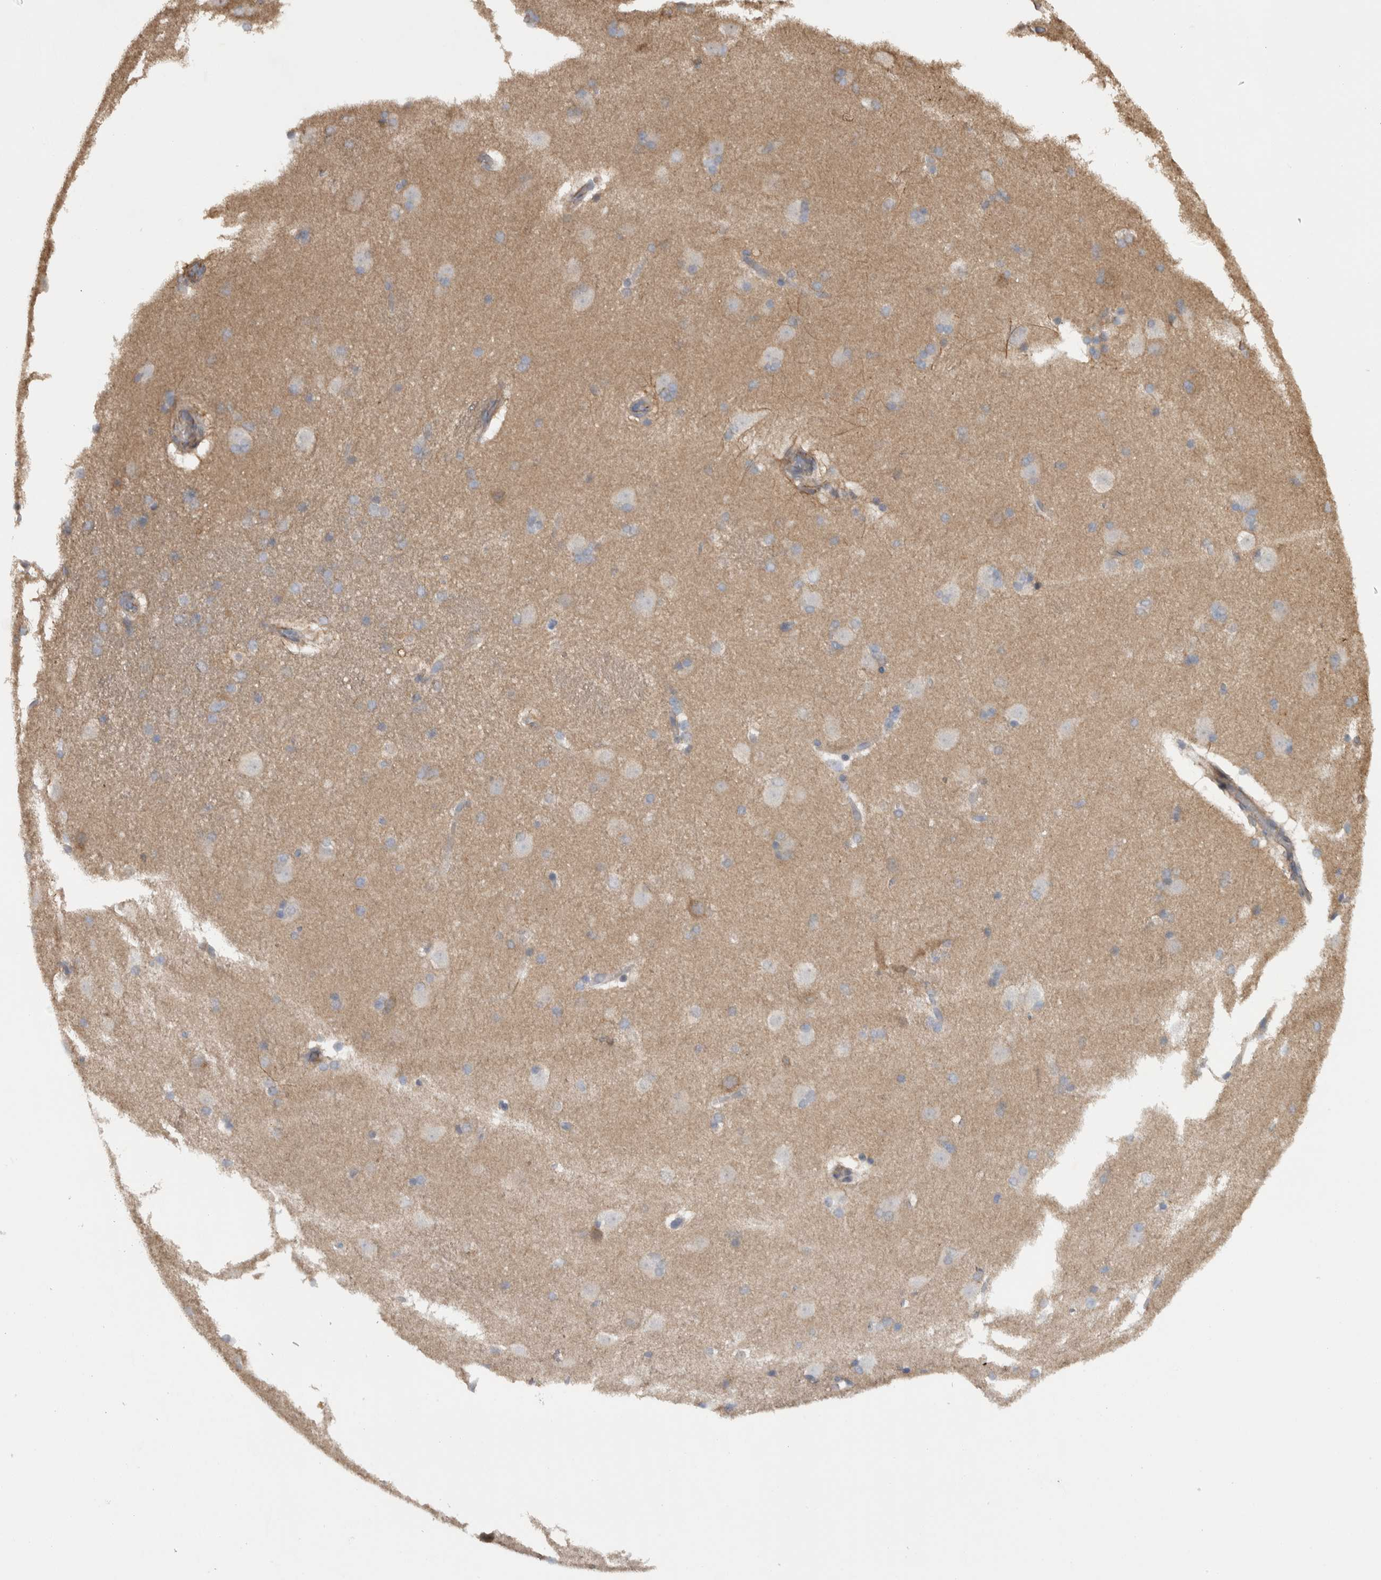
{"staining": {"intensity": "weak", "quantity": "25%-75%", "location": "cytoplasmic/membranous"}, "tissue": "caudate", "cell_type": "Glial cells", "image_type": "normal", "snomed": [{"axis": "morphology", "description": "Normal tissue, NOS"}, {"axis": "topography", "description": "Lateral ventricle wall"}], "caption": "Immunohistochemistry of normal caudate displays low levels of weak cytoplasmic/membranous positivity in approximately 25%-75% of glial cells. The staining was performed using DAB (3,3'-diaminobenzidine), with brown indicating positive protein expression. Nuclei are stained blue with hematoxylin.", "gene": "NT5C2", "patient": {"sex": "female", "age": 19}}